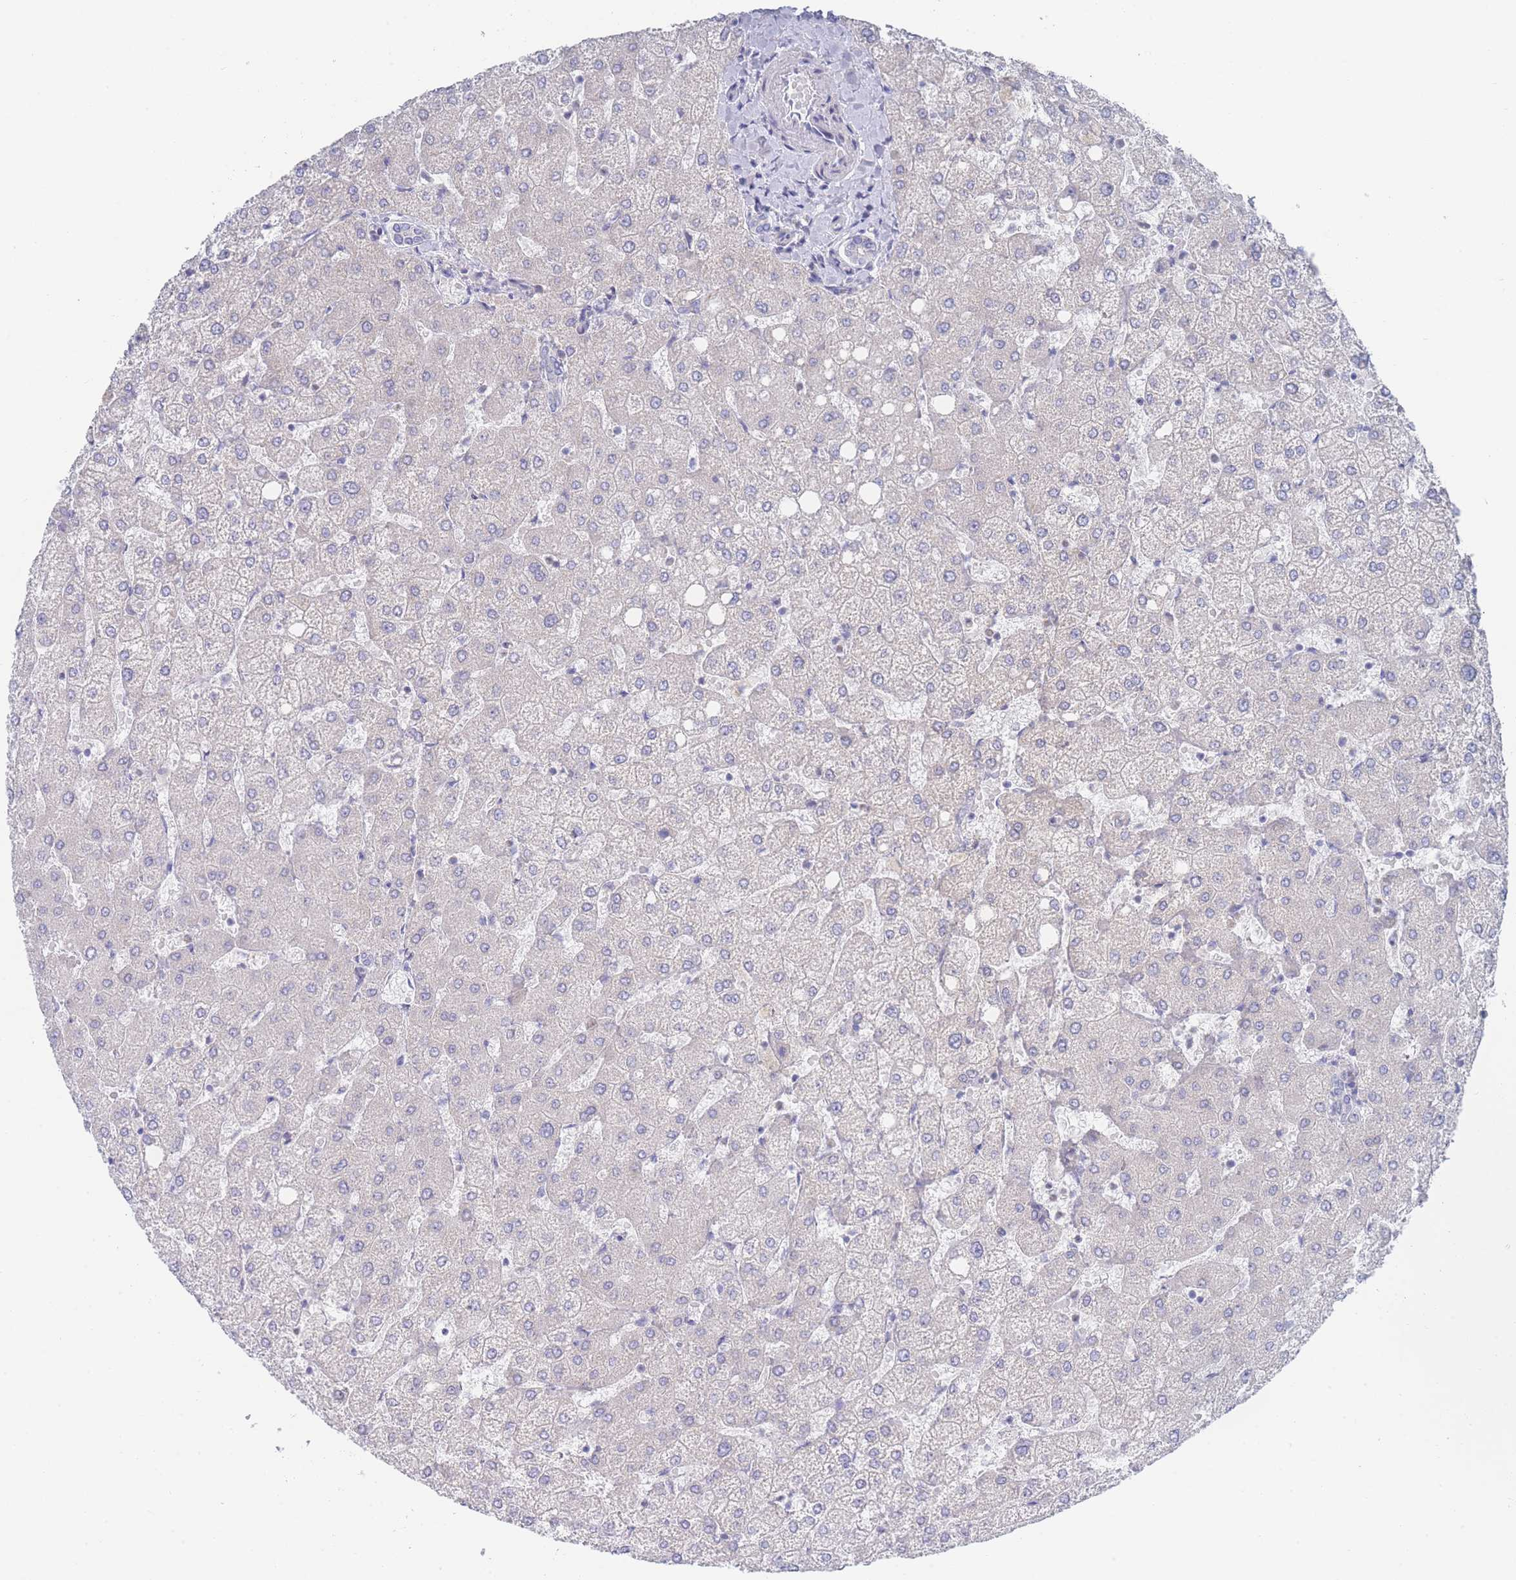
{"staining": {"intensity": "negative", "quantity": "none", "location": "none"}, "tissue": "liver", "cell_type": "Cholangiocytes", "image_type": "normal", "snomed": [{"axis": "morphology", "description": "Normal tissue, NOS"}, {"axis": "topography", "description": "Liver"}], "caption": "Human liver stained for a protein using immunohistochemistry shows no staining in cholangiocytes.", "gene": "ZNF142", "patient": {"sex": "female", "age": 54}}